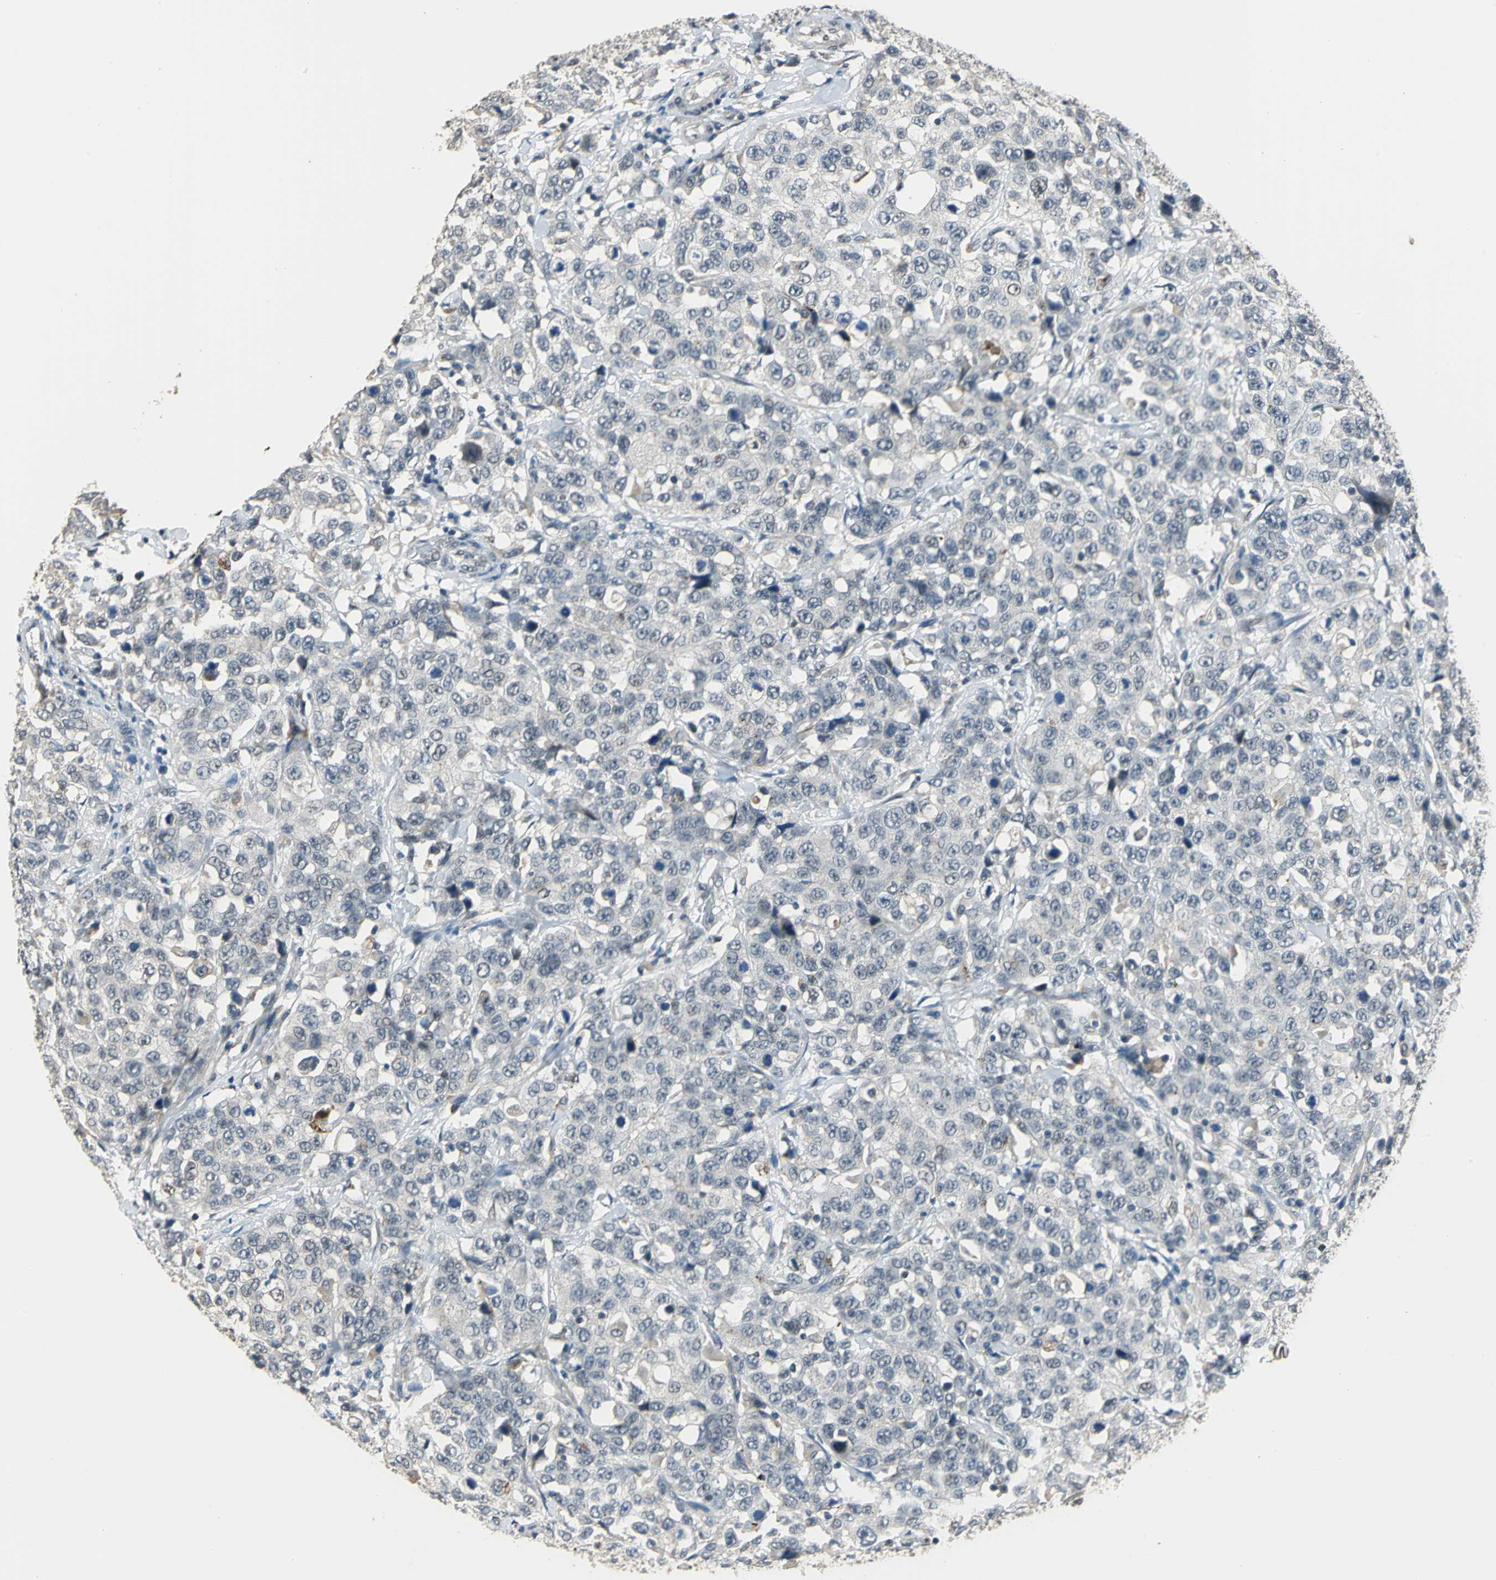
{"staining": {"intensity": "negative", "quantity": "none", "location": "none"}, "tissue": "stomach cancer", "cell_type": "Tumor cells", "image_type": "cancer", "snomed": [{"axis": "morphology", "description": "Normal tissue, NOS"}, {"axis": "morphology", "description": "Adenocarcinoma, NOS"}, {"axis": "topography", "description": "Stomach"}], "caption": "An image of adenocarcinoma (stomach) stained for a protein shows no brown staining in tumor cells.", "gene": "ELF2", "patient": {"sex": "male", "age": 48}}